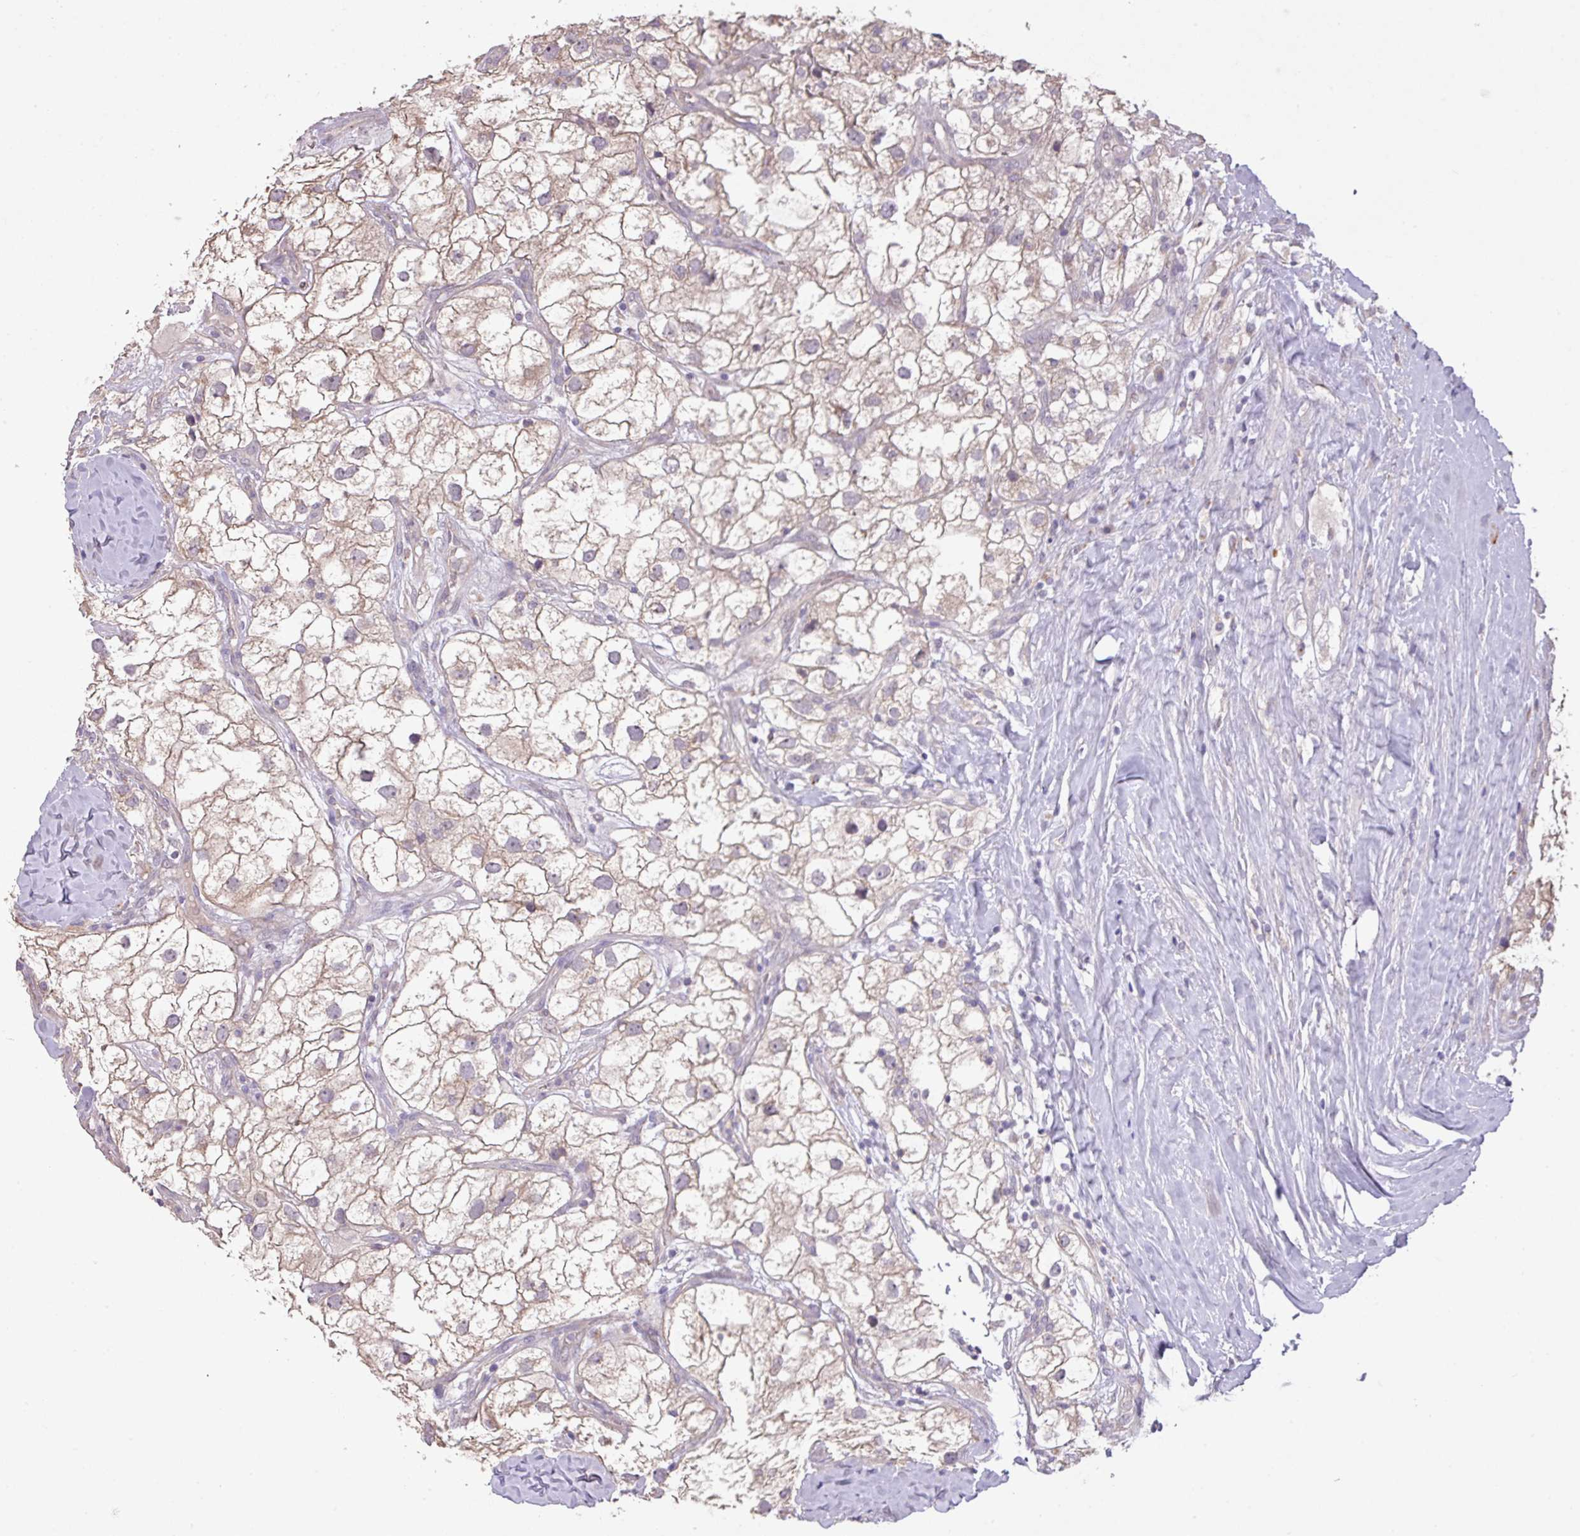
{"staining": {"intensity": "moderate", "quantity": "25%-75%", "location": "cytoplasmic/membranous"}, "tissue": "renal cancer", "cell_type": "Tumor cells", "image_type": "cancer", "snomed": [{"axis": "morphology", "description": "Adenocarcinoma, NOS"}, {"axis": "topography", "description": "Kidney"}], "caption": "Renal cancer (adenocarcinoma) stained with a protein marker exhibits moderate staining in tumor cells.", "gene": "PRADC1", "patient": {"sex": "male", "age": 59}}